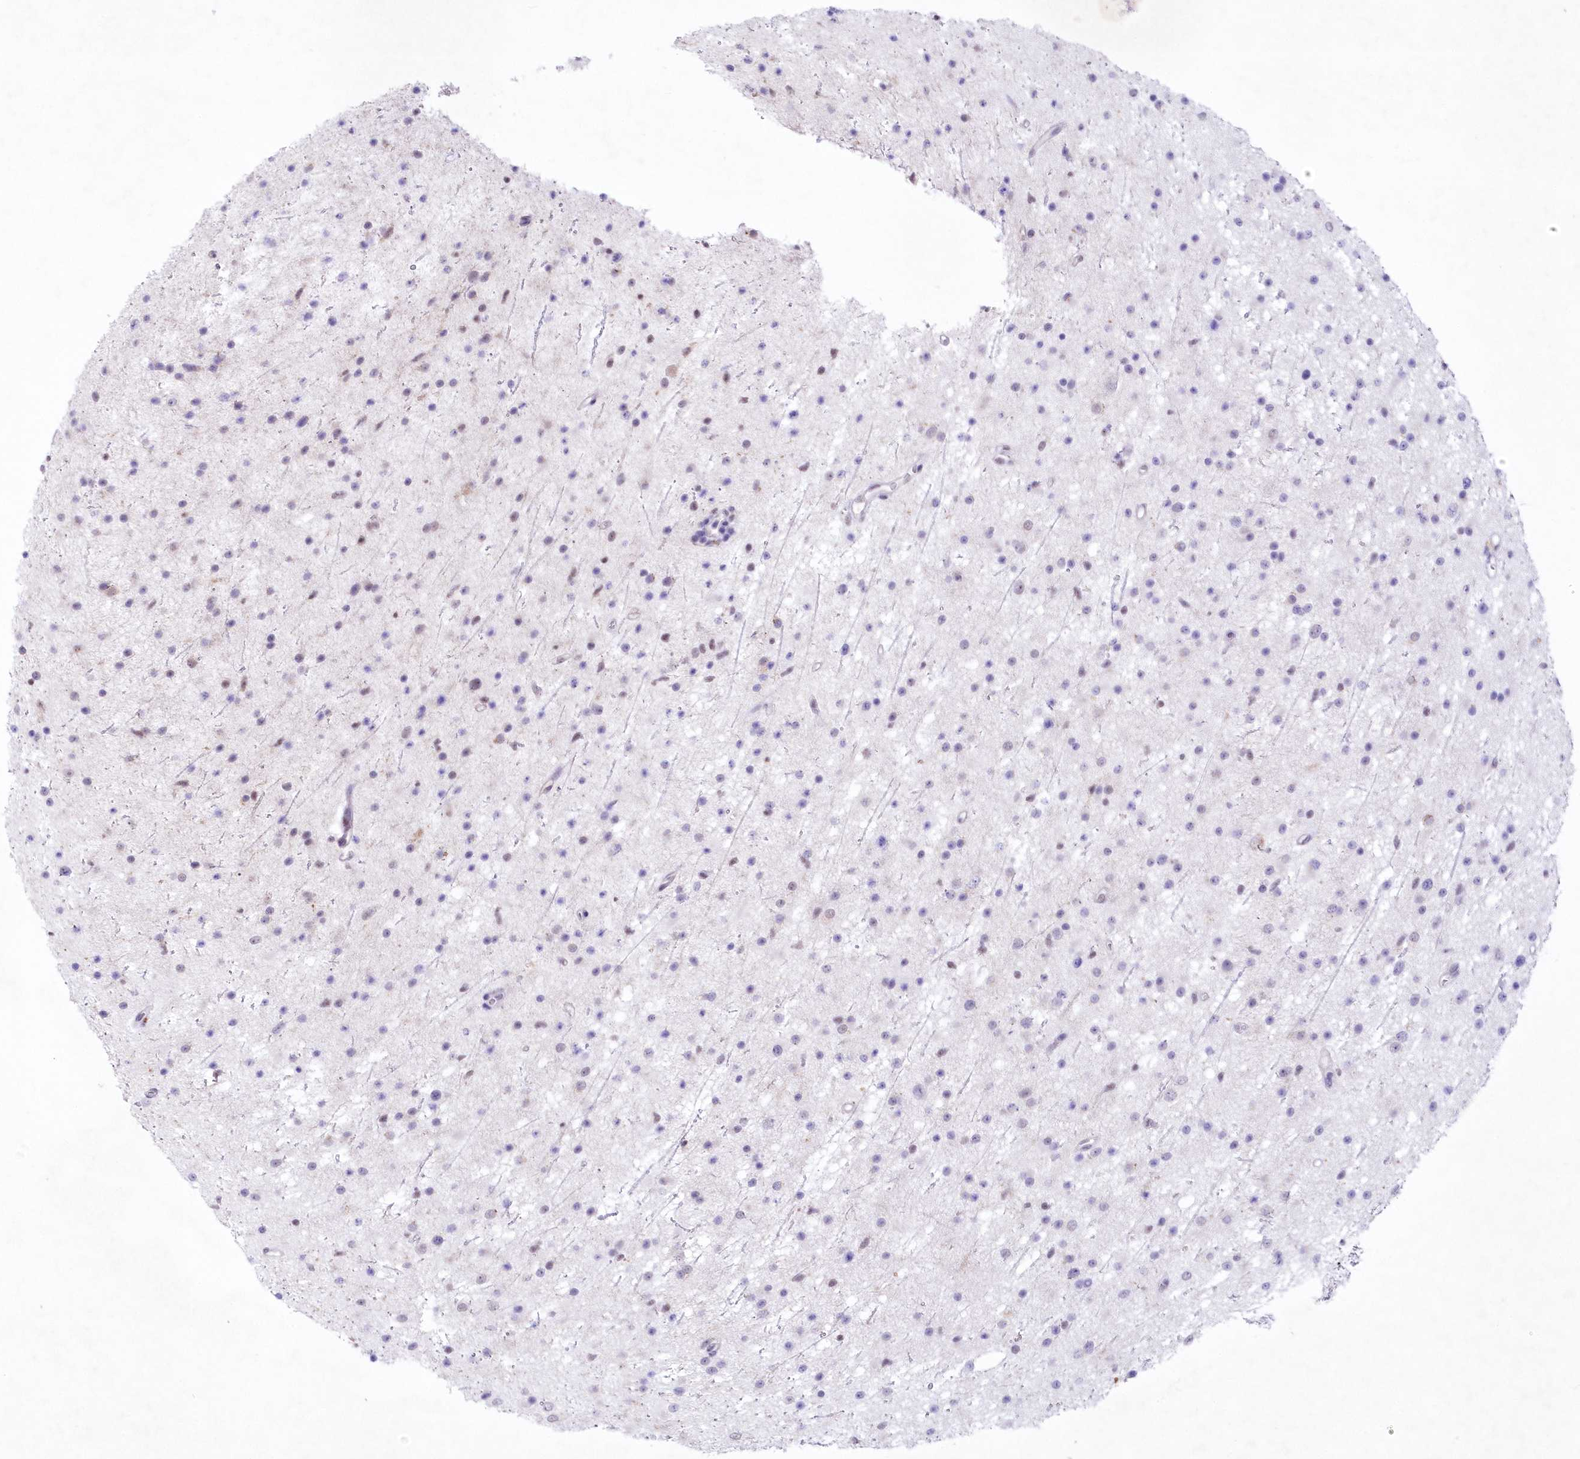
{"staining": {"intensity": "negative", "quantity": "none", "location": "none"}, "tissue": "glioma", "cell_type": "Tumor cells", "image_type": "cancer", "snomed": [{"axis": "morphology", "description": "Glioma, malignant, Low grade"}, {"axis": "topography", "description": "Cerebral cortex"}], "caption": "A high-resolution photomicrograph shows immunohistochemistry (IHC) staining of malignant glioma (low-grade), which shows no significant staining in tumor cells.", "gene": "RBM27", "patient": {"sex": "female", "age": 39}}